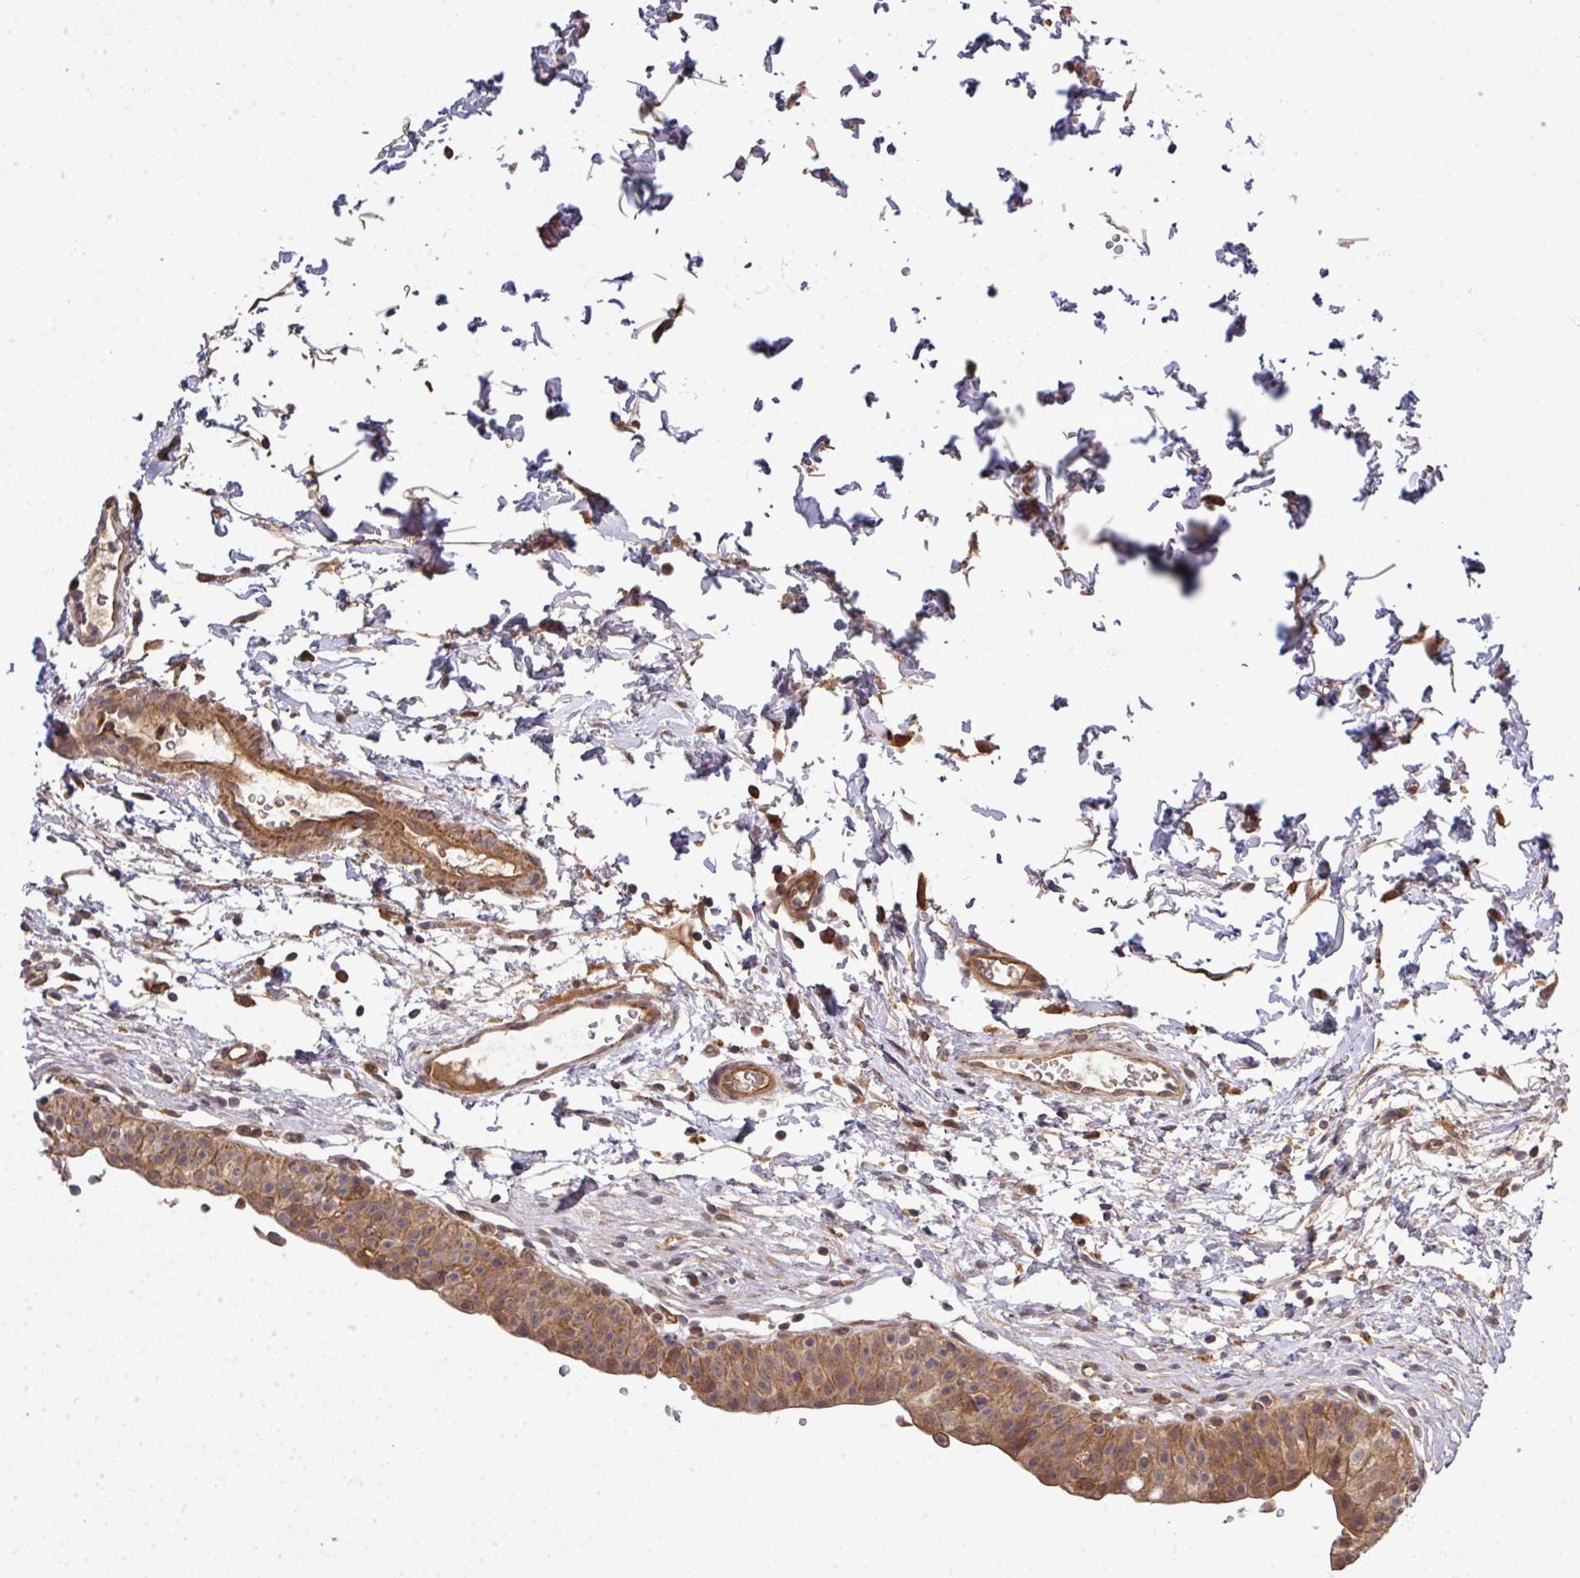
{"staining": {"intensity": "moderate", "quantity": ">75%", "location": "cytoplasmic/membranous"}, "tissue": "urinary bladder", "cell_type": "Urothelial cells", "image_type": "normal", "snomed": [{"axis": "morphology", "description": "Normal tissue, NOS"}, {"axis": "topography", "description": "Urinary bladder"}, {"axis": "topography", "description": "Peripheral nerve tissue"}], "caption": "A brown stain labels moderate cytoplasmic/membranous expression of a protein in urothelial cells of unremarkable urinary bladder. (DAB (3,3'-diaminobenzidine) IHC with brightfield microscopy, high magnification).", "gene": "ARPIN", "patient": {"sex": "male", "age": 55}}